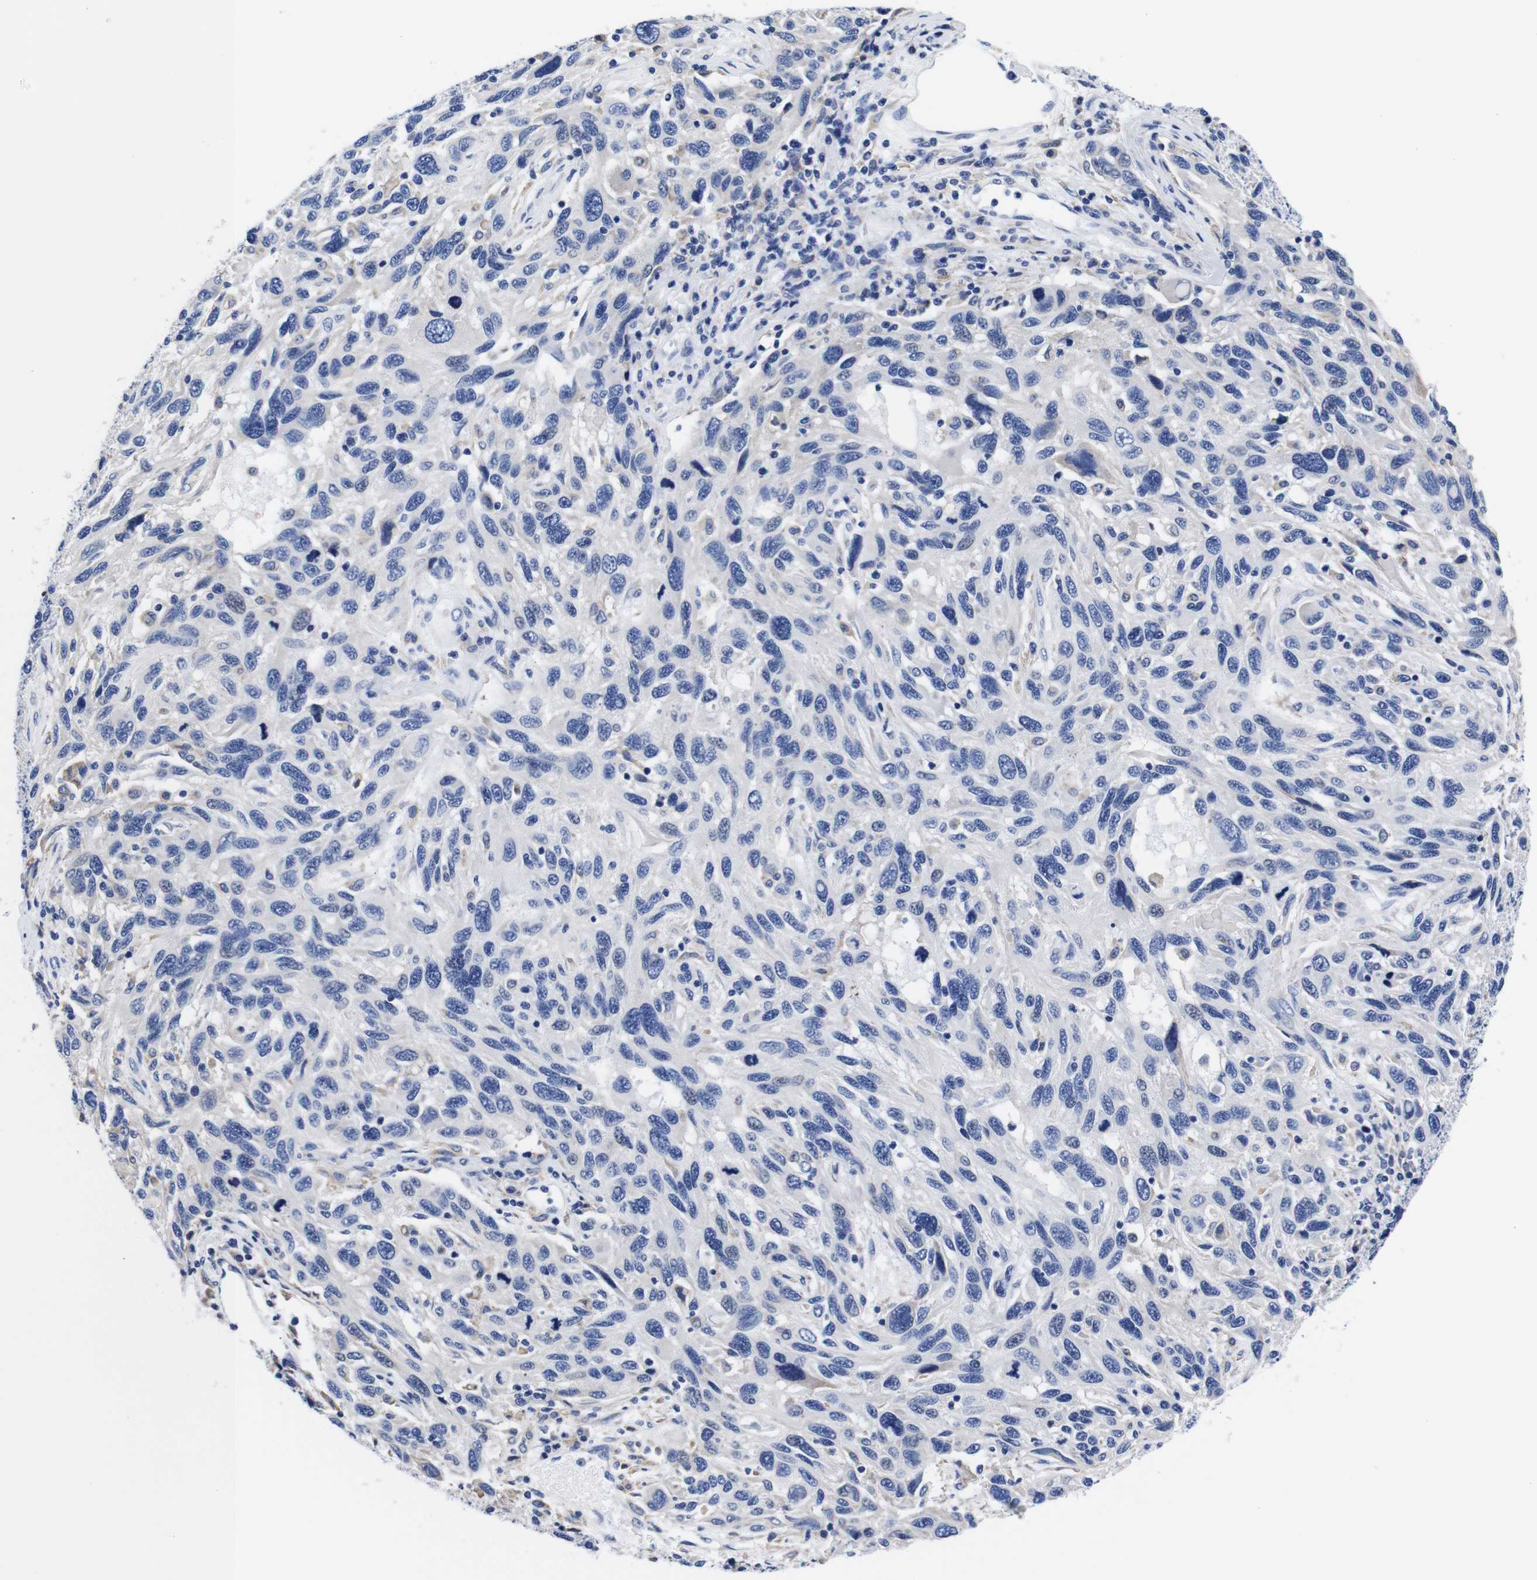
{"staining": {"intensity": "weak", "quantity": "<25%", "location": "cytoplasmic/membranous"}, "tissue": "melanoma", "cell_type": "Tumor cells", "image_type": "cancer", "snomed": [{"axis": "morphology", "description": "Malignant melanoma, NOS"}, {"axis": "topography", "description": "Skin"}], "caption": "Melanoma was stained to show a protein in brown. There is no significant expression in tumor cells. (Stains: DAB (3,3'-diaminobenzidine) immunohistochemistry (IHC) with hematoxylin counter stain, Microscopy: brightfield microscopy at high magnification).", "gene": "CLEC4G", "patient": {"sex": "male", "age": 53}}